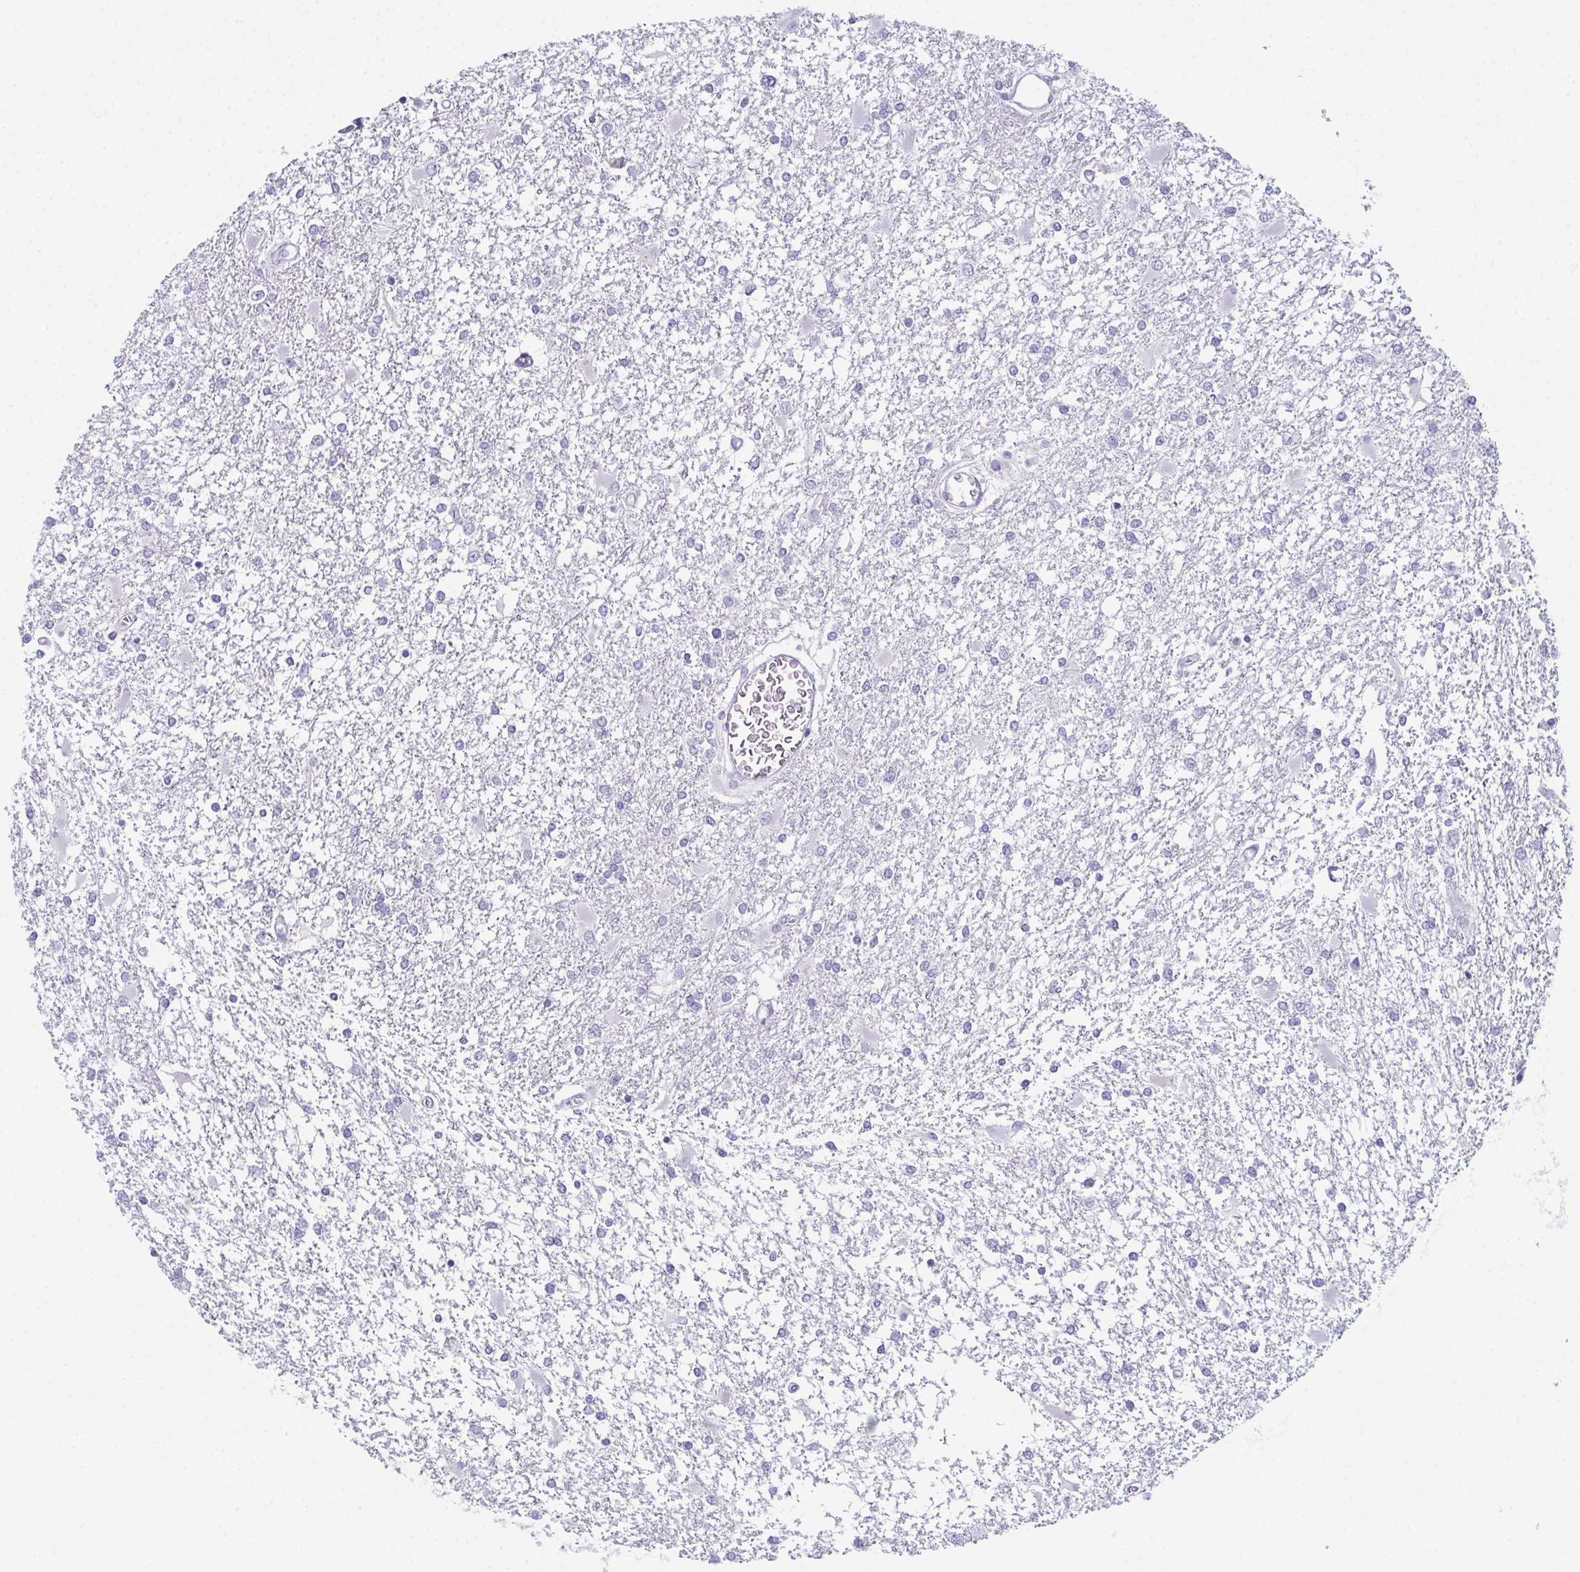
{"staining": {"intensity": "negative", "quantity": "none", "location": "none"}, "tissue": "glioma", "cell_type": "Tumor cells", "image_type": "cancer", "snomed": [{"axis": "morphology", "description": "Glioma, malignant, High grade"}, {"axis": "topography", "description": "Cerebral cortex"}], "caption": "The image shows no significant positivity in tumor cells of glioma.", "gene": "ENKUR", "patient": {"sex": "male", "age": 79}}